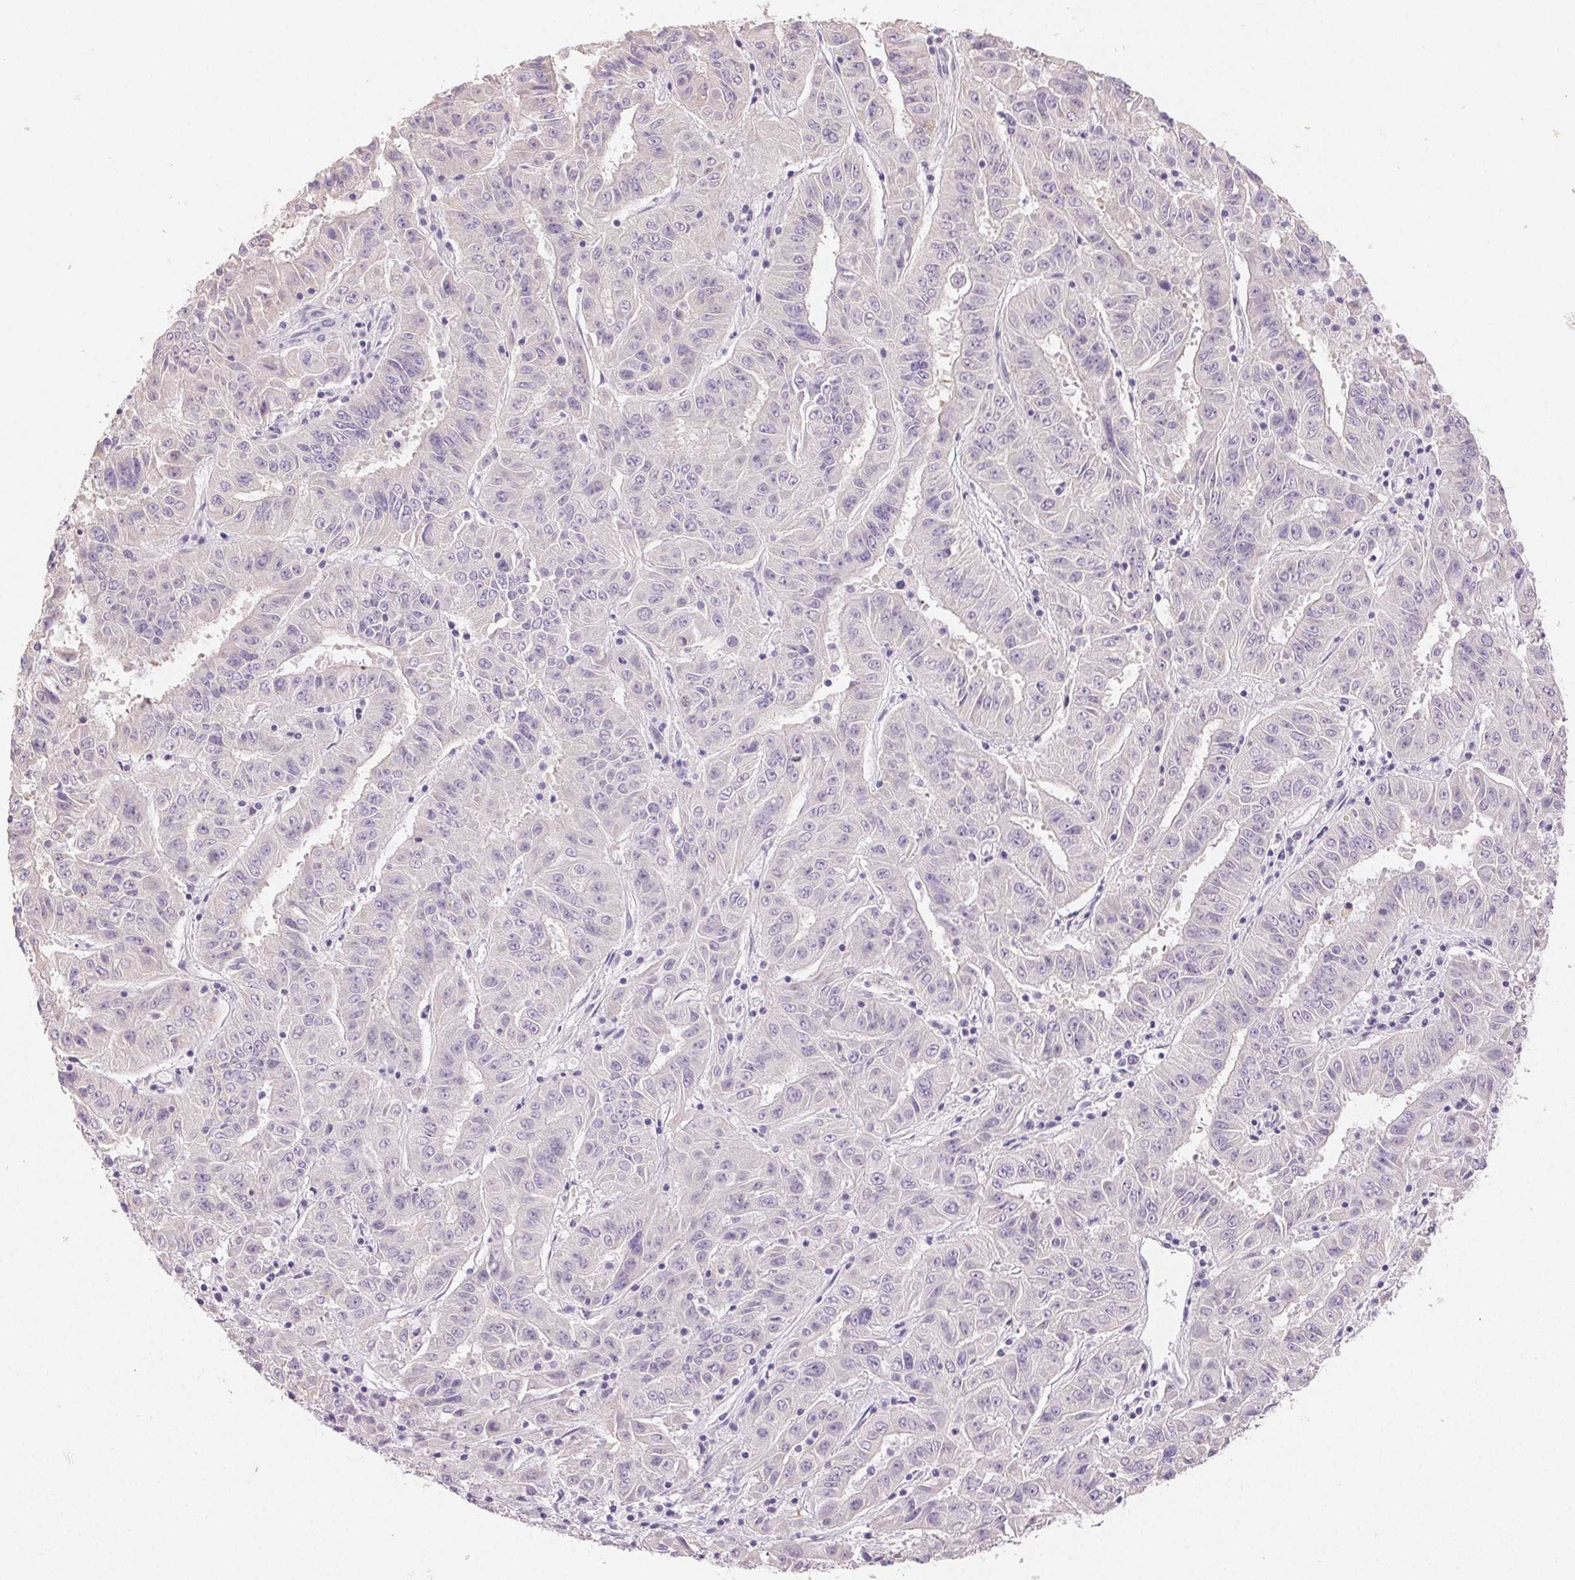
{"staining": {"intensity": "negative", "quantity": "none", "location": "none"}, "tissue": "pancreatic cancer", "cell_type": "Tumor cells", "image_type": "cancer", "snomed": [{"axis": "morphology", "description": "Adenocarcinoma, NOS"}, {"axis": "topography", "description": "Pancreas"}], "caption": "A high-resolution image shows immunohistochemistry (IHC) staining of pancreatic cancer, which exhibits no significant expression in tumor cells.", "gene": "SFTPD", "patient": {"sex": "male", "age": 63}}